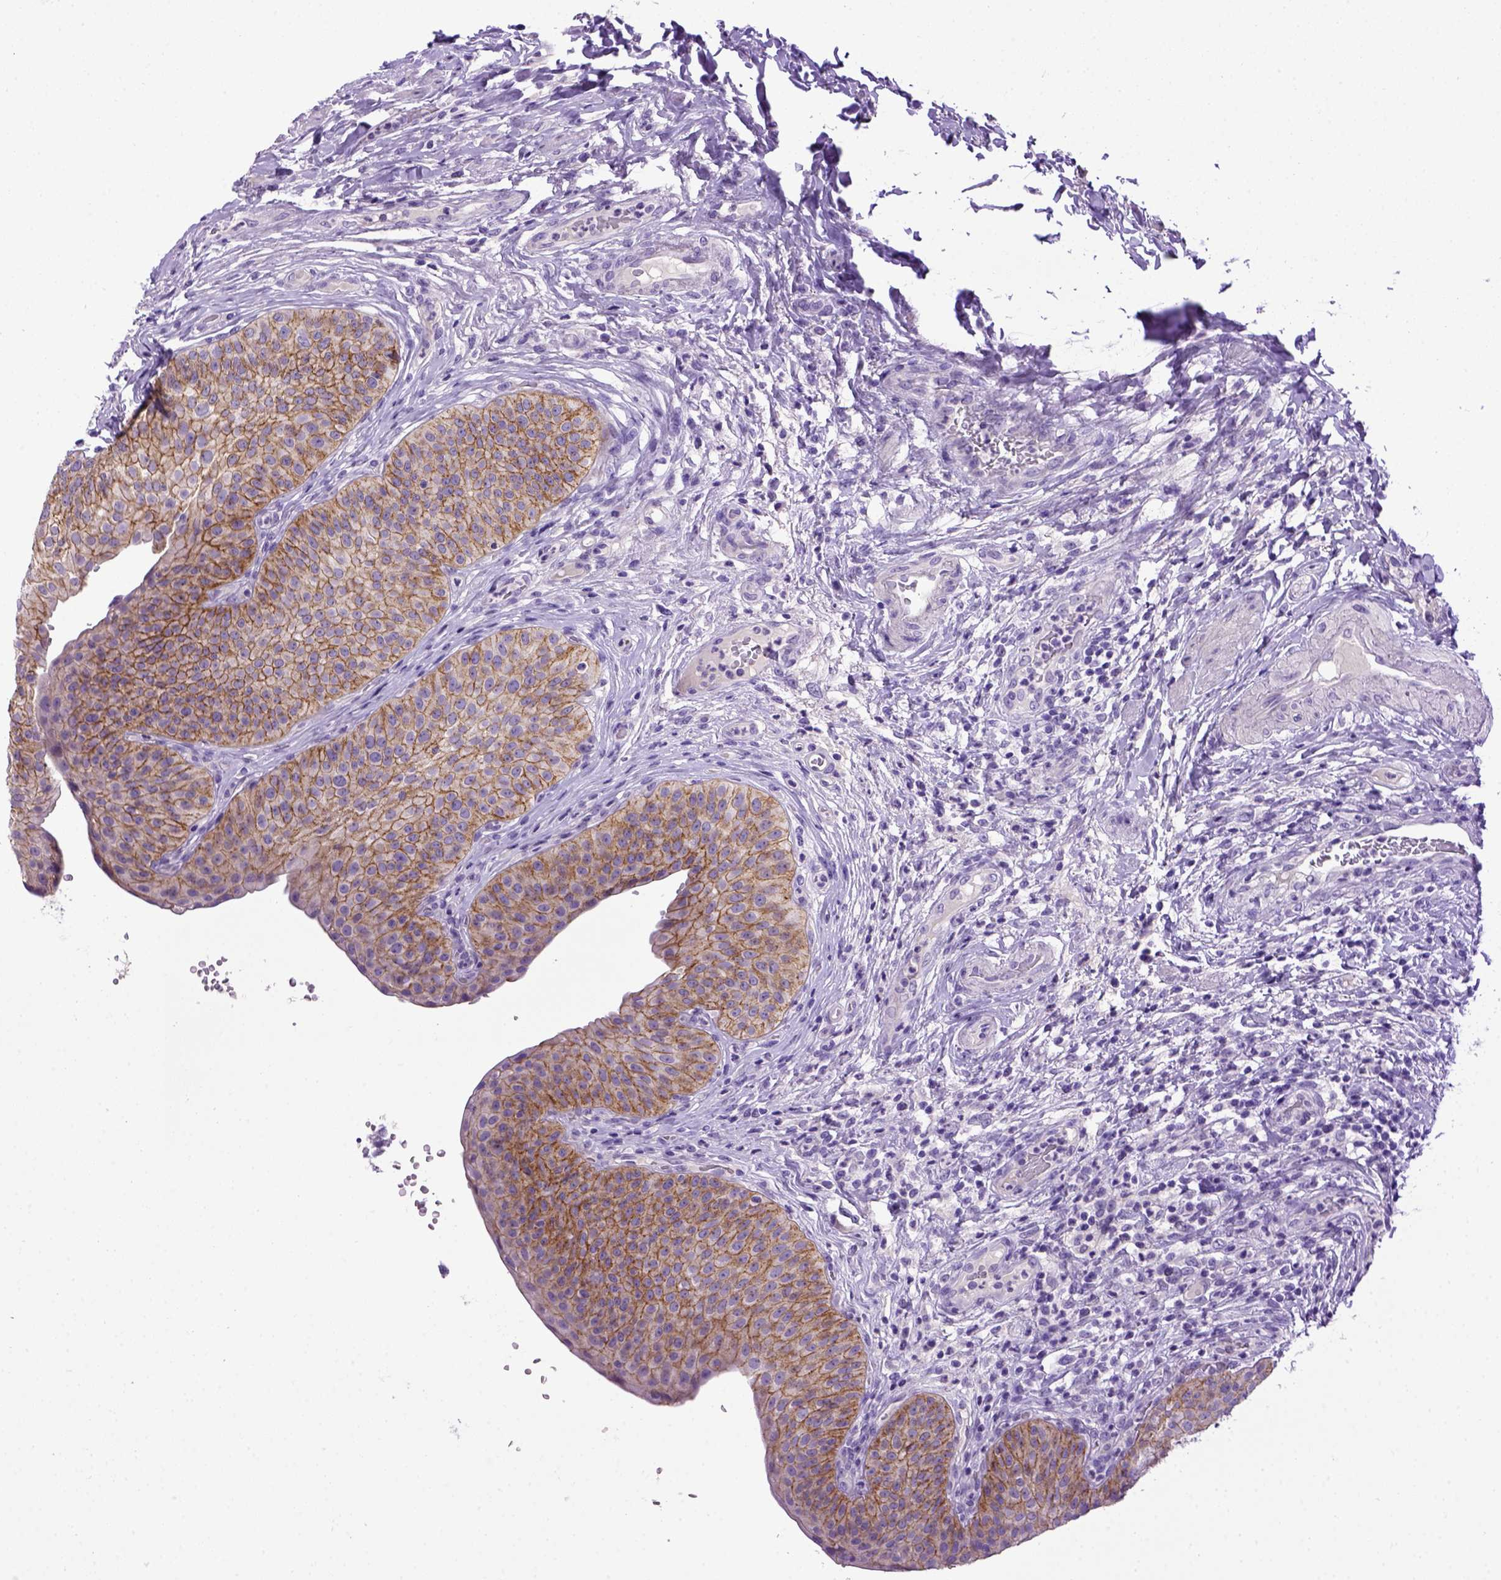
{"staining": {"intensity": "moderate", "quantity": ">75%", "location": "cytoplasmic/membranous"}, "tissue": "urinary bladder", "cell_type": "Urothelial cells", "image_type": "normal", "snomed": [{"axis": "morphology", "description": "Normal tissue, NOS"}, {"axis": "topography", "description": "Urinary bladder"}], "caption": "Immunohistochemical staining of unremarkable urinary bladder shows >75% levels of moderate cytoplasmic/membranous protein staining in about >75% of urothelial cells.", "gene": "CDH1", "patient": {"sex": "male", "age": 66}}